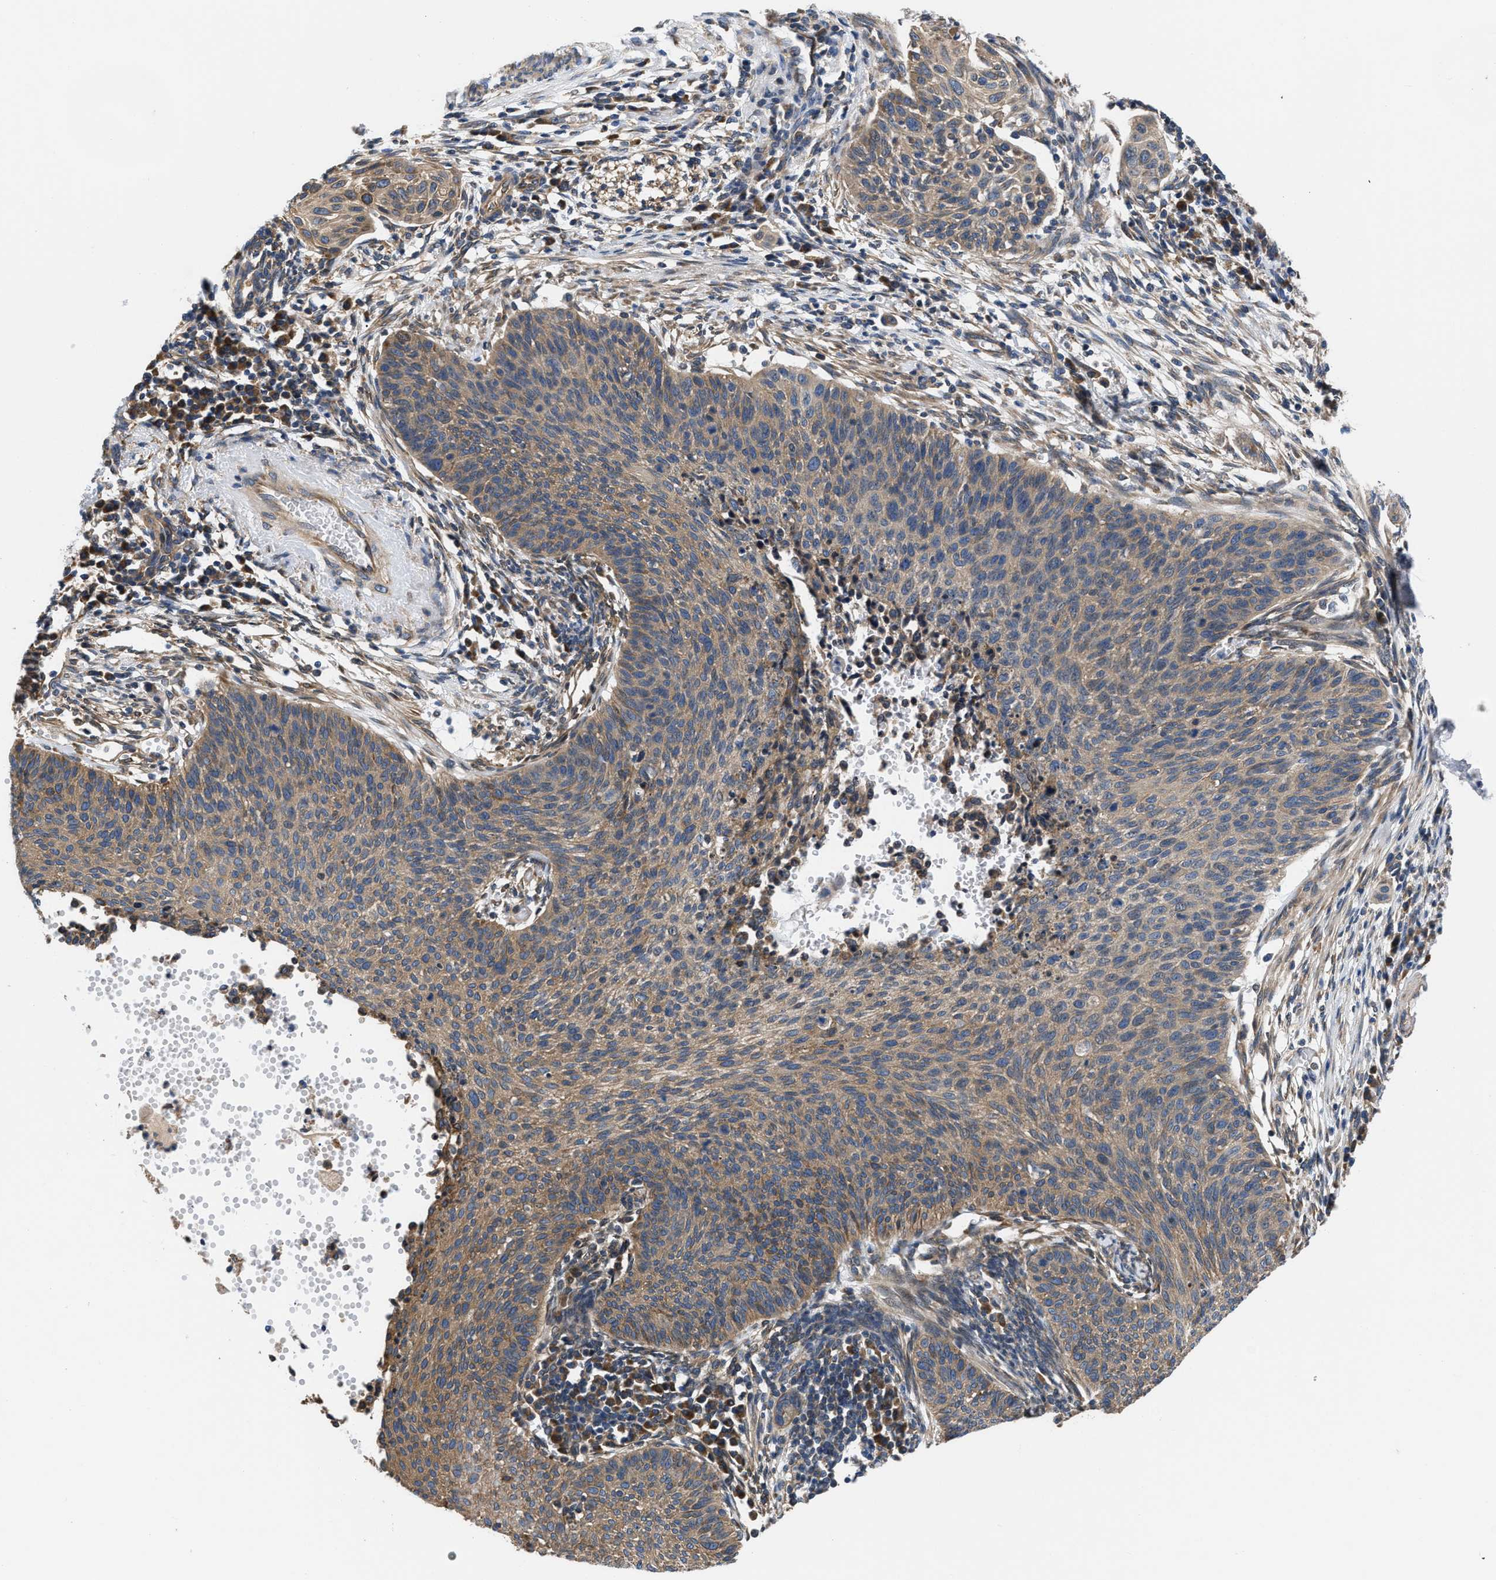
{"staining": {"intensity": "moderate", "quantity": ">75%", "location": "cytoplasmic/membranous"}, "tissue": "cervical cancer", "cell_type": "Tumor cells", "image_type": "cancer", "snomed": [{"axis": "morphology", "description": "Squamous cell carcinoma, NOS"}, {"axis": "topography", "description": "Cervix"}], "caption": "Moderate cytoplasmic/membranous expression for a protein is identified in about >75% of tumor cells of cervical cancer using immunohistochemistry.", "gene": "CEP128", "patient": {"sex": "female", "age": 70}}